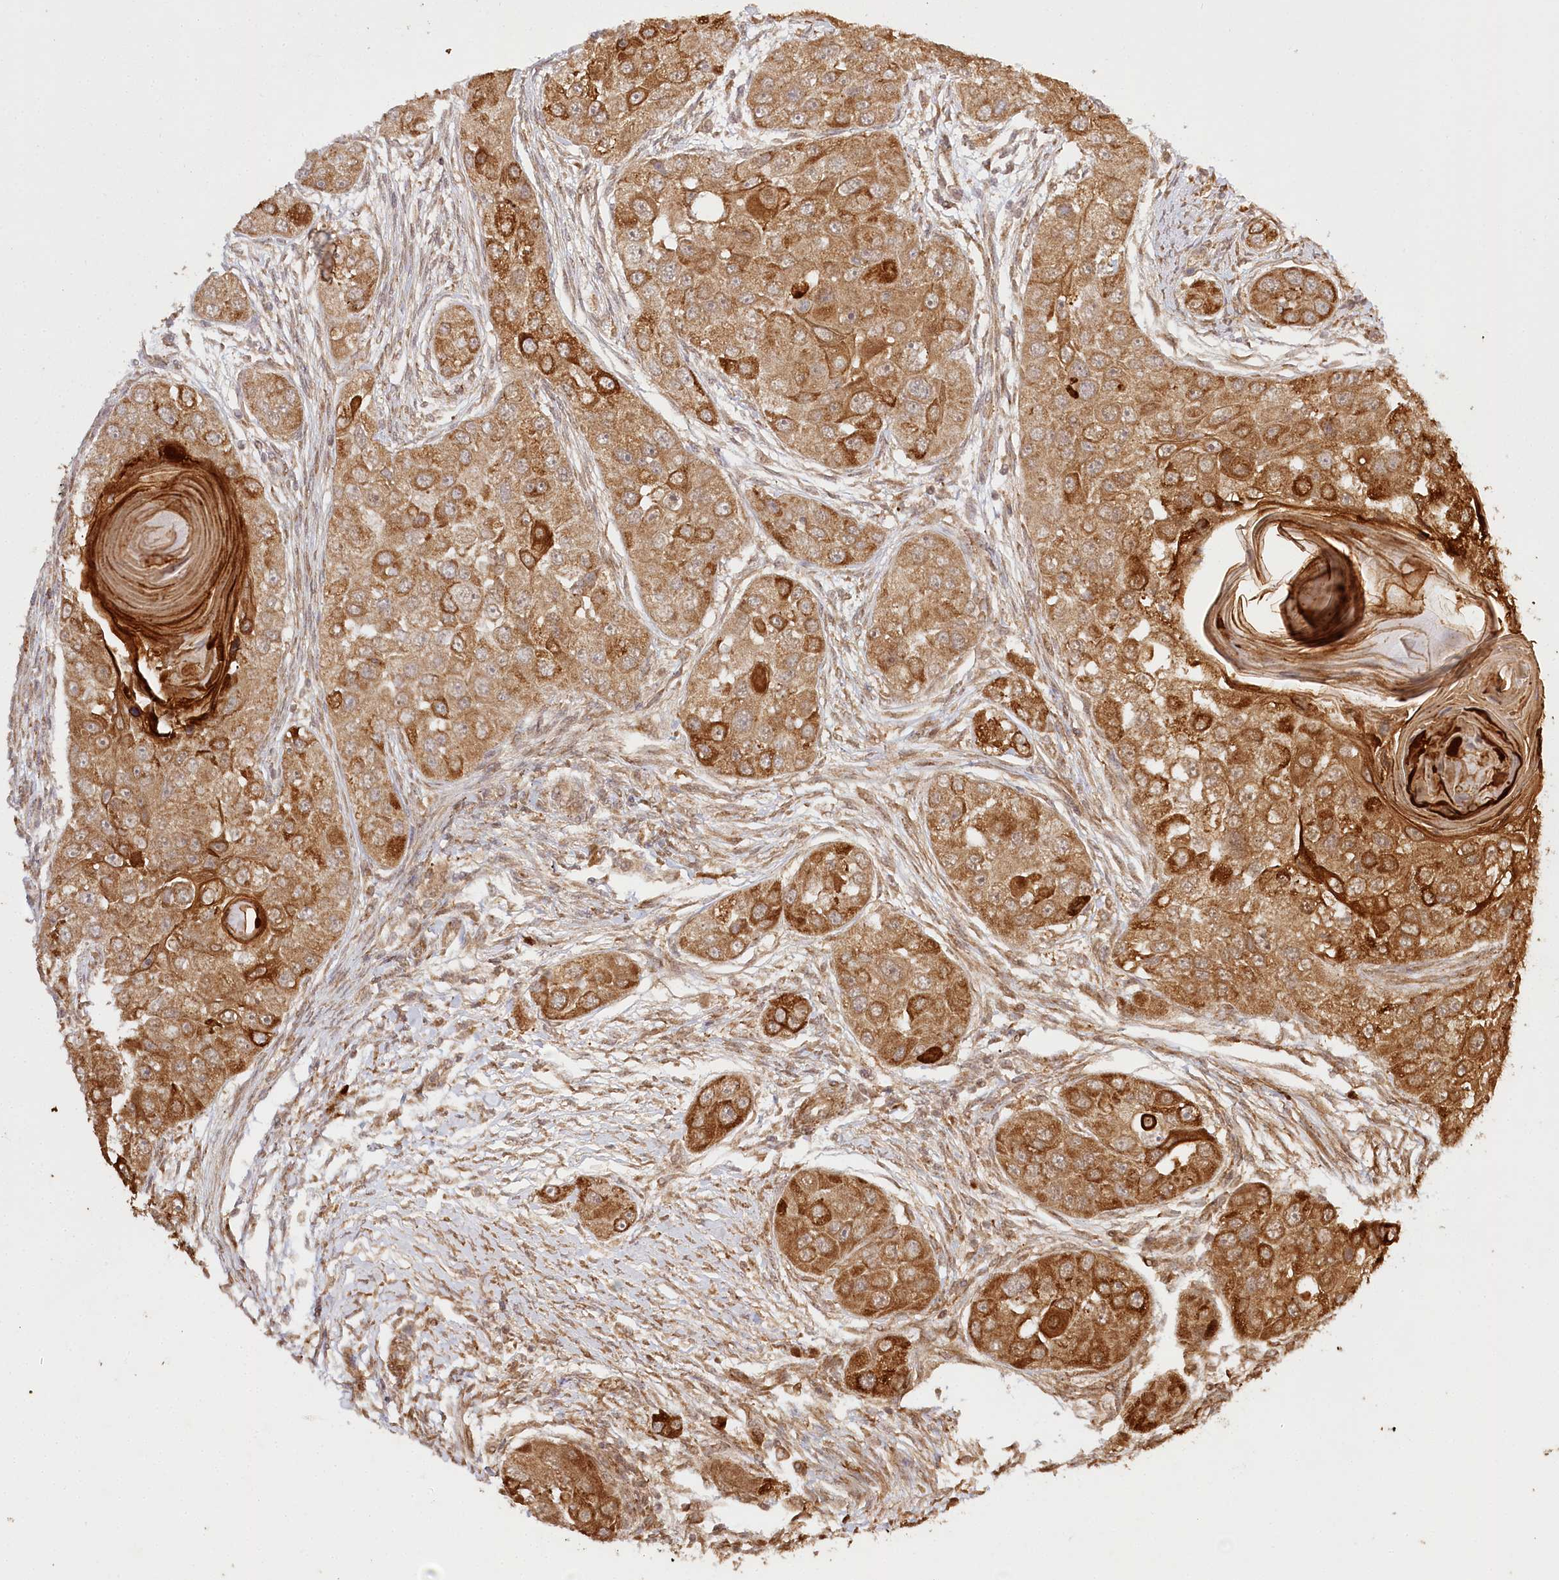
{"staining": {"intensity": "strong", "quantity": ">75%", "location": "cytoplasmic/membranous"}, "tissue": "head and neck cancer", "cell_type": "Tumor cells", "image_type": "cancer", "snomed": [{"axis": "morphology", "description": "Normal tissue, NOS"}, {"axis": "morphology", "description": "Squamous cell carcinoma, NOS"}, {"axis": "topography", "description": "Skeletal muscle"}, {"axis": "topography", "description": "Head-Neck"}], "caption": "Immunohistochemistry (DAB) staining of head and neck squamous cell carcinoma demonstrates strong cytoplasmic/membranous protein expression in approximately >75% of tumor cells.", "gene": "ULK2", "patient": {"sex": "male", "age": 51}}